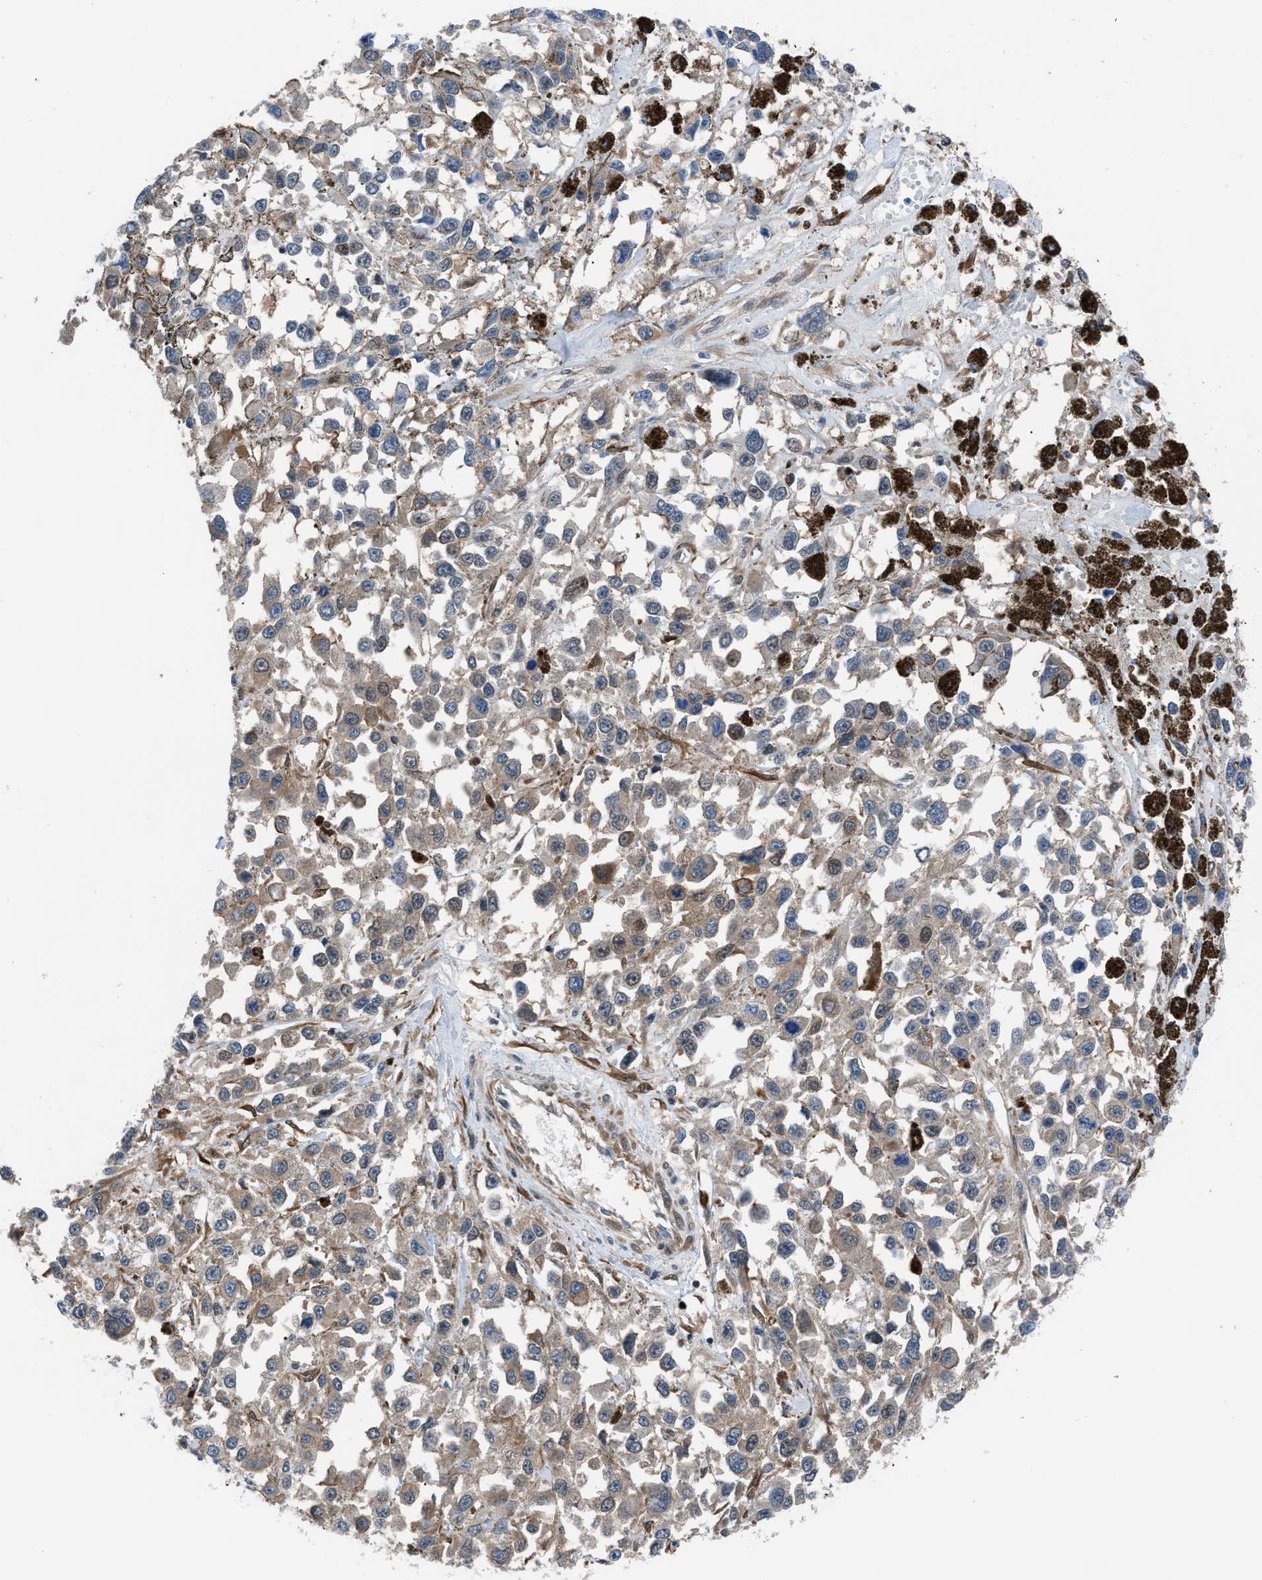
{"staining": {"intensity": "weak", "quantity": "25%-75%", "location": "cytoplasmic/membranous"}, "tissue": "melanoma", "cell_type": "Tumor cells", "image_type": "cancer", "snomed": [{"axis": "morphology", "description": "Malignant melanoma, Metastatic site"}, {"axis": "topography", "description": "Lymph node"}], "caption": "Weak cytoplasmic/membranous protein positivity is present in about 25%-75% of tumor cells in melanoma.", "gene": "TMEM45B", "patient": {"sex": "male", "age": 59}}